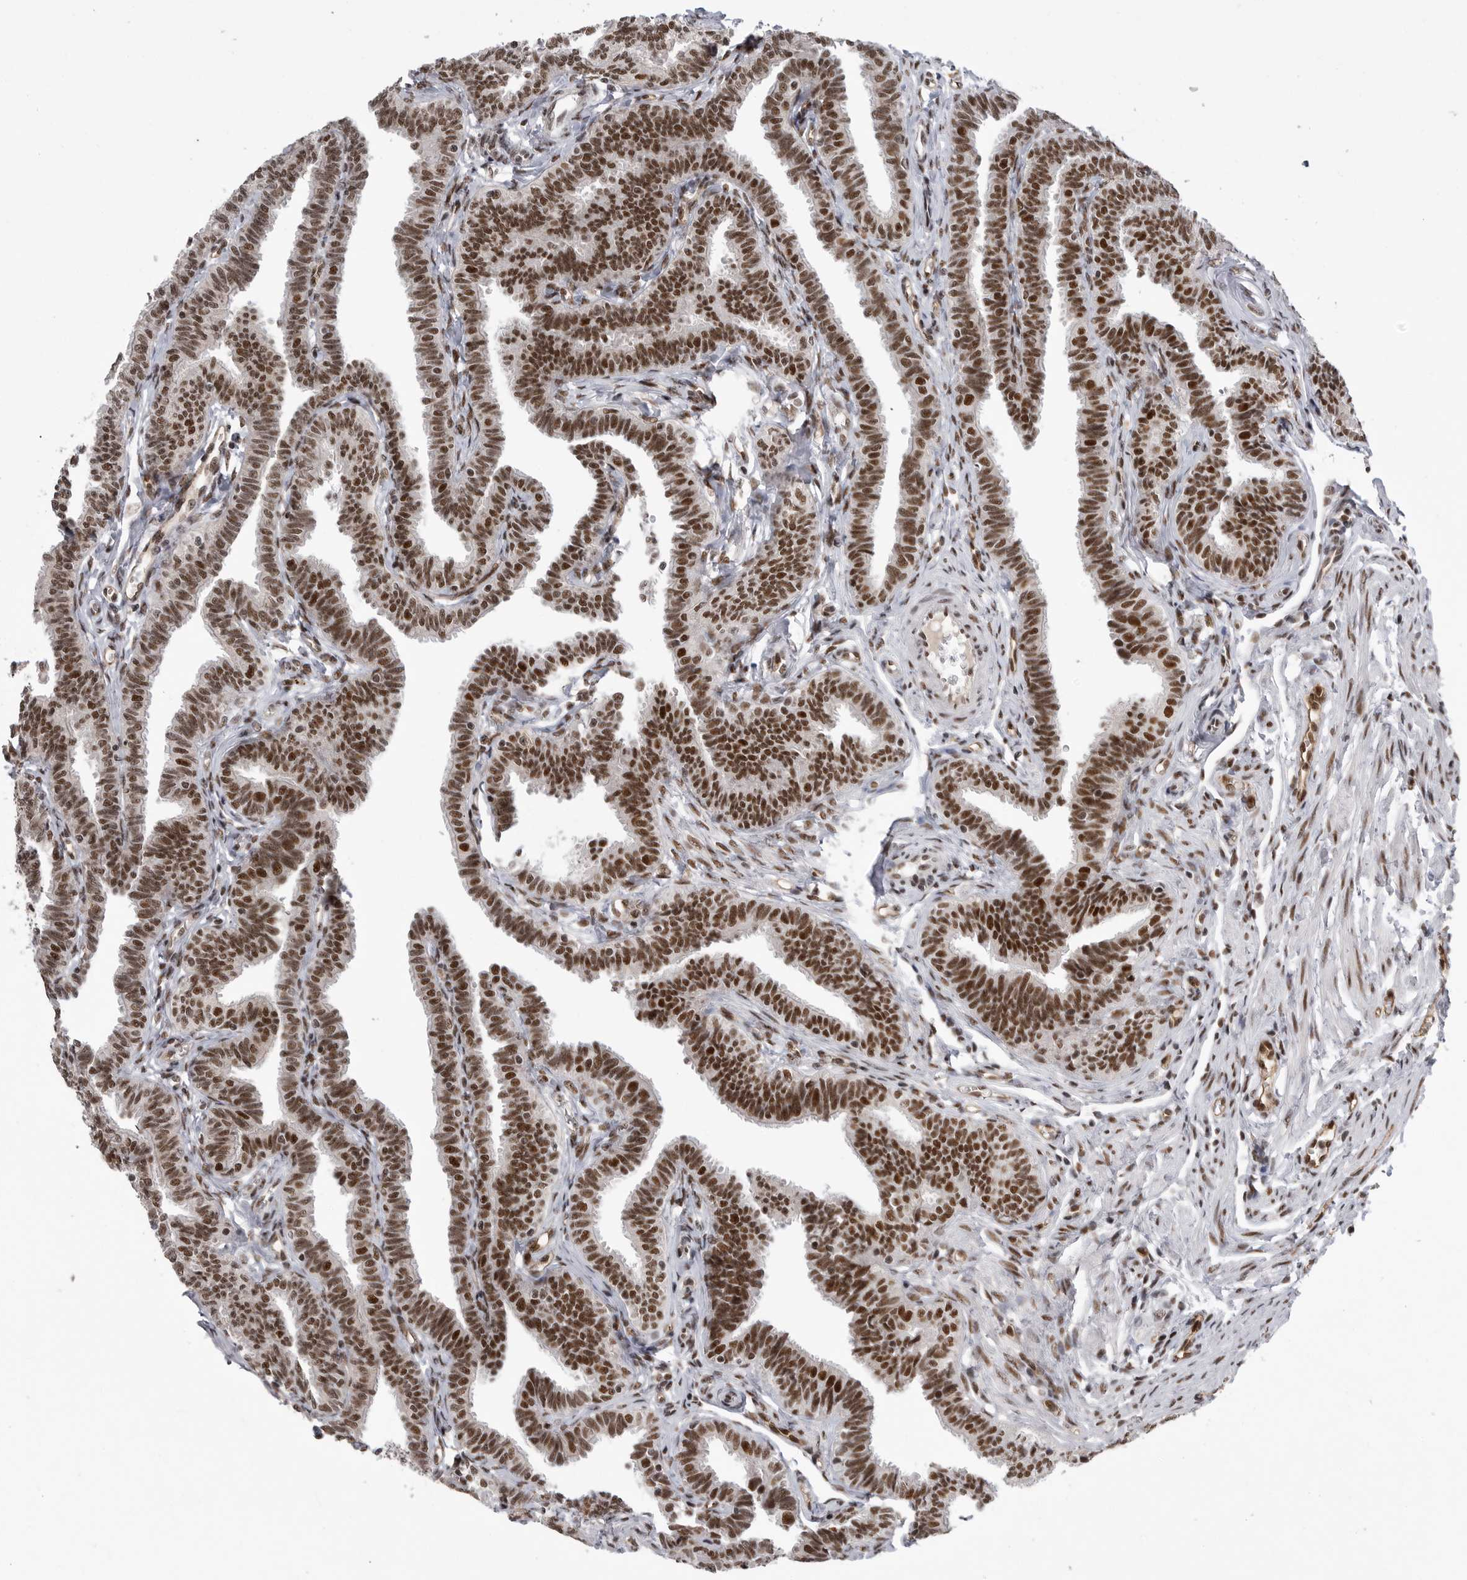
{"staining": {"intensity": "strong", "quantity": ">75%", "location": "nuclear"}, "tissue": "fallopian tube", "cell_type": "Glandular cells", "image_type": "normal", "snomed": [{"axis": "morphology", "description": "Normal tissue, NOS"}, {"axis": "topography", "description": "Fallopian tube"}, {"axis": "topography", "description": "Ovary"}], "caption": "A histopathology image showing strong nuclear positivity in about >75% of glandular cells in benign fallopian tube, as visualized by brown immunohistochemical staining.", "gene": "PPP1R8", "patient": {"sex": "female", "age": 23}}